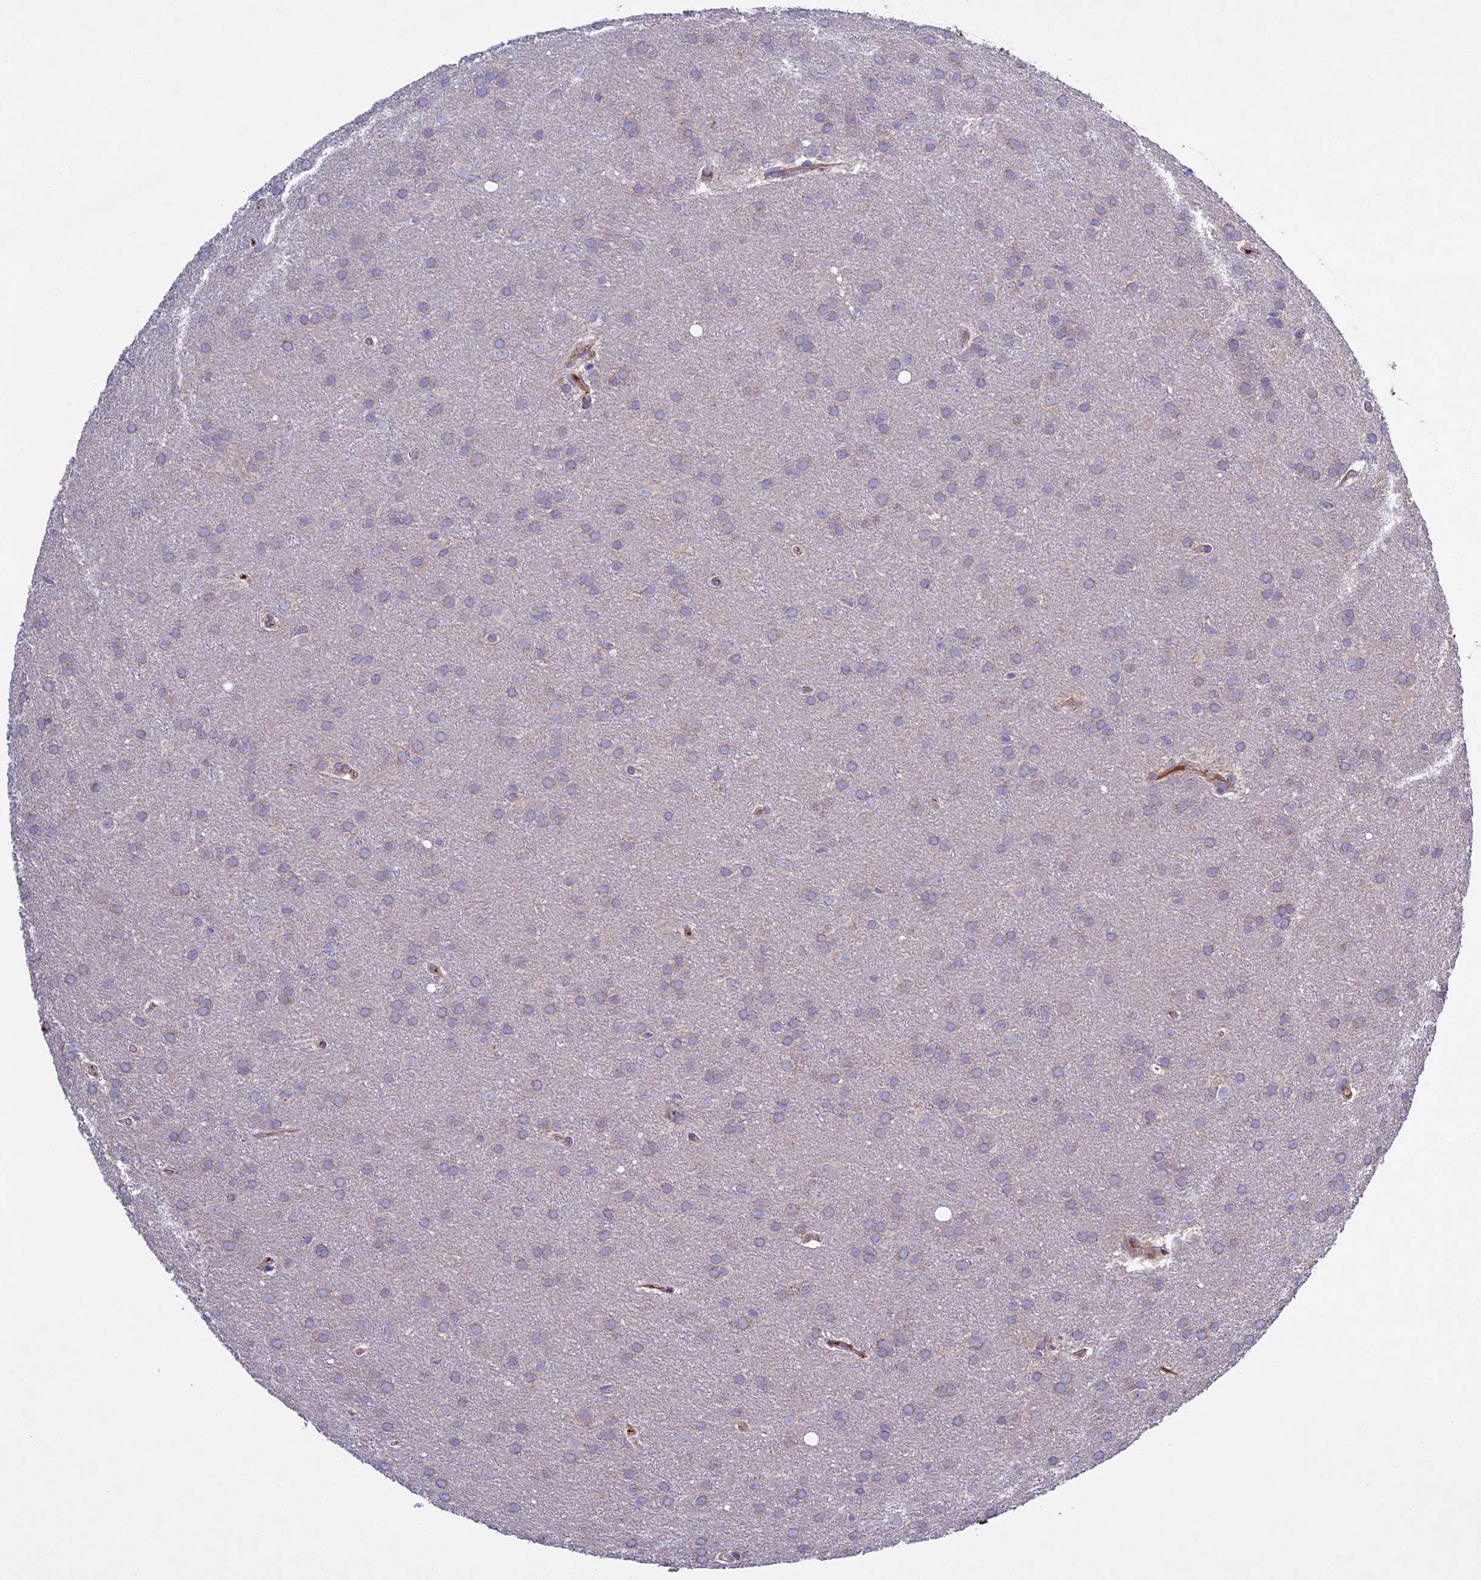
{"staining": {"intensity": "negative", "quantity": "none", "location": "none"}, "tissue": "glioma", "cell_type": "Tumor cells", "image_type": "cancer", "snomed": [{"axis": "morphology", "description": "Glioma, malignant, Low grade"}, {"axis": "topography", "description": "Brain"}], "caption": "Tumor cells show no significant positivity in malignant glioma (low-grade).", "gene": "OCEL1", "patient": {"sex": "female", "age": 32}}